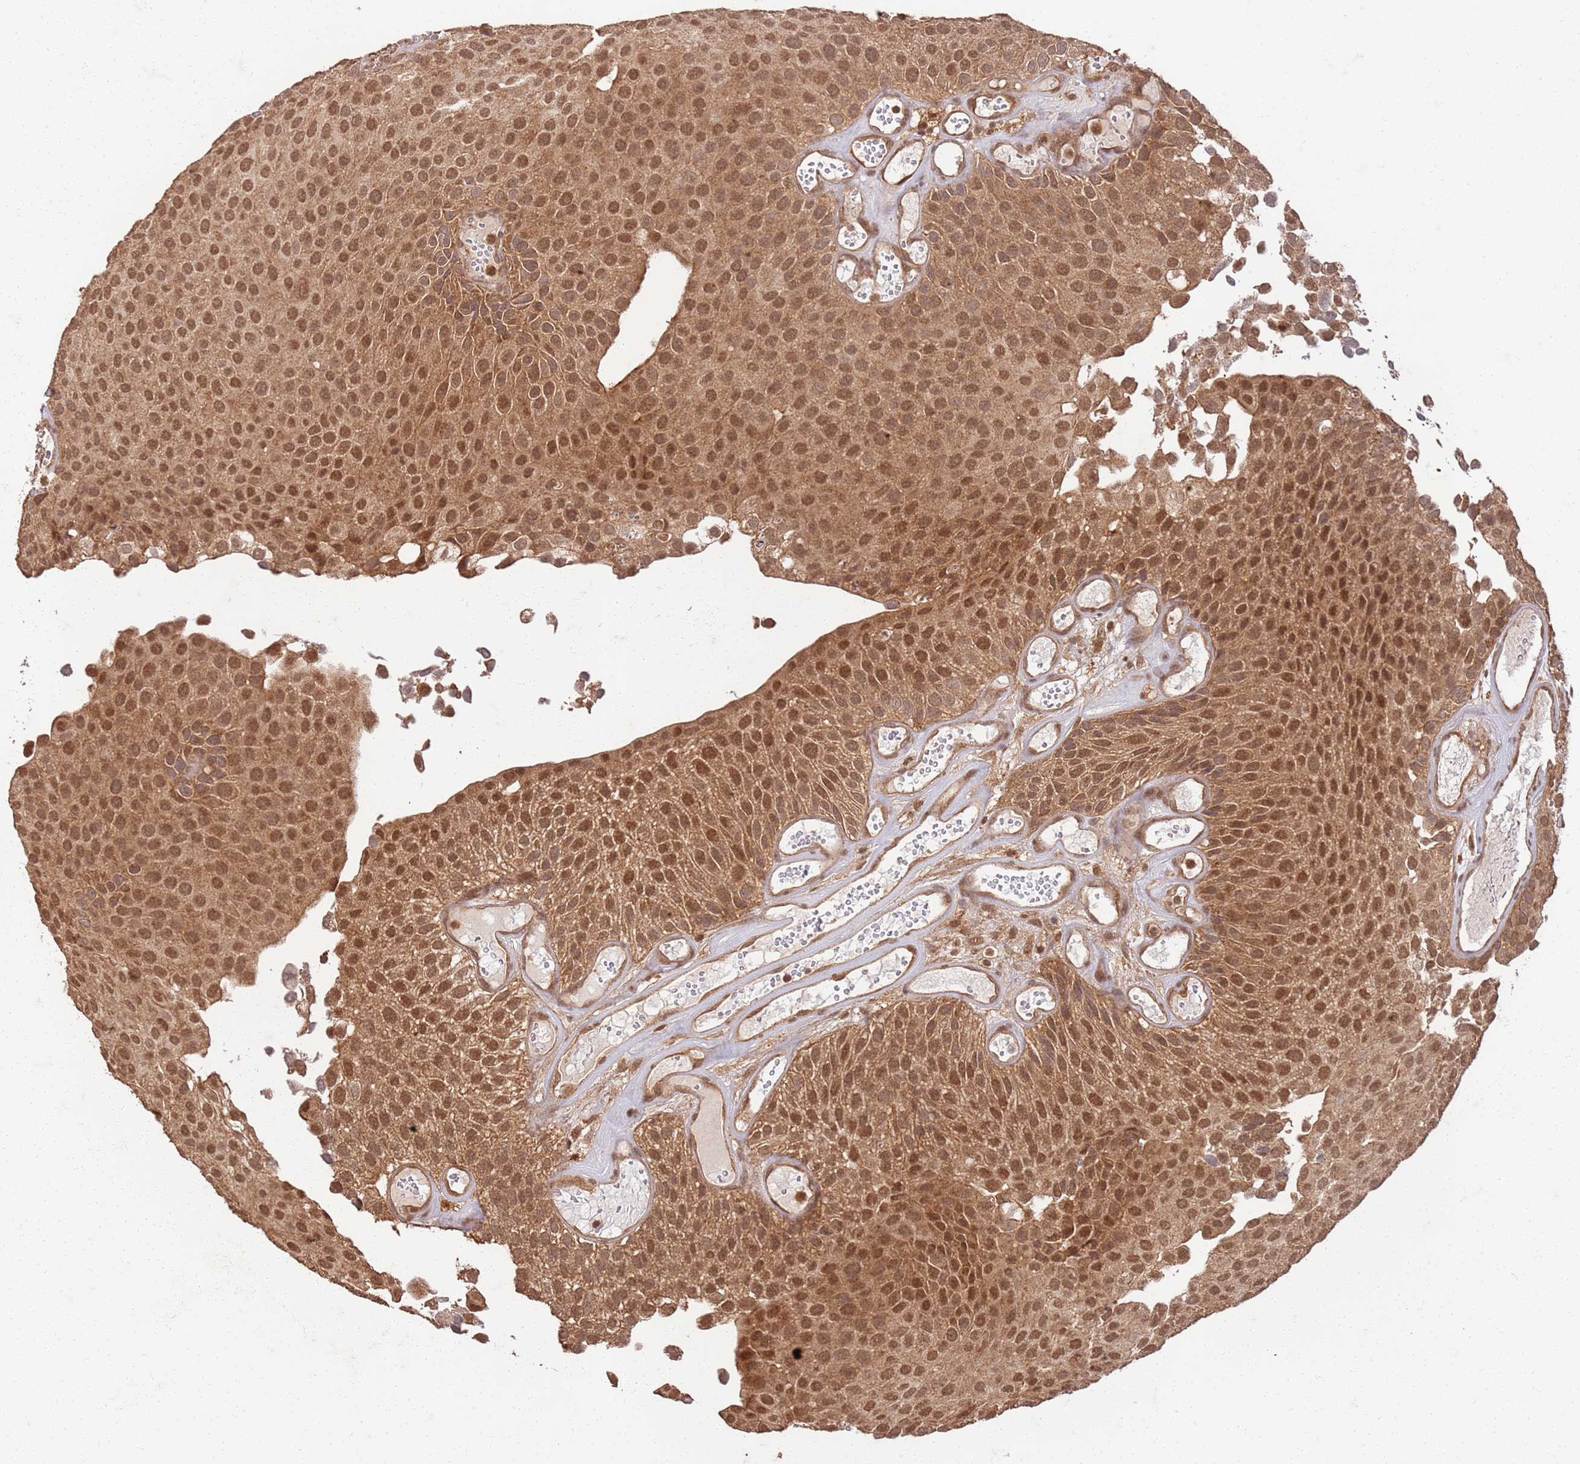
{"staining": {"intensity": "strong", "quantity": ">75%", "location": "cytoplasmic/membranous,nuclear"}, "tissue": "urothelial cancer", "cell_type": "Tumor cells", "image_type": "cancer", "snomed": [{"axis": "morphology", "description": "Urothelial carcinoma, Low grade"}, {"axis": "topography", "description": "Urinary bladder"}], "caption": "Protein expression analysis of low-grade urothelial carcinoma displays strong cytoplasmic/membranous and nuclear expression in approximately >75% of tumor cells.", "gene": "UBE3A", "patient": {"sex": "male", "age": 89}}